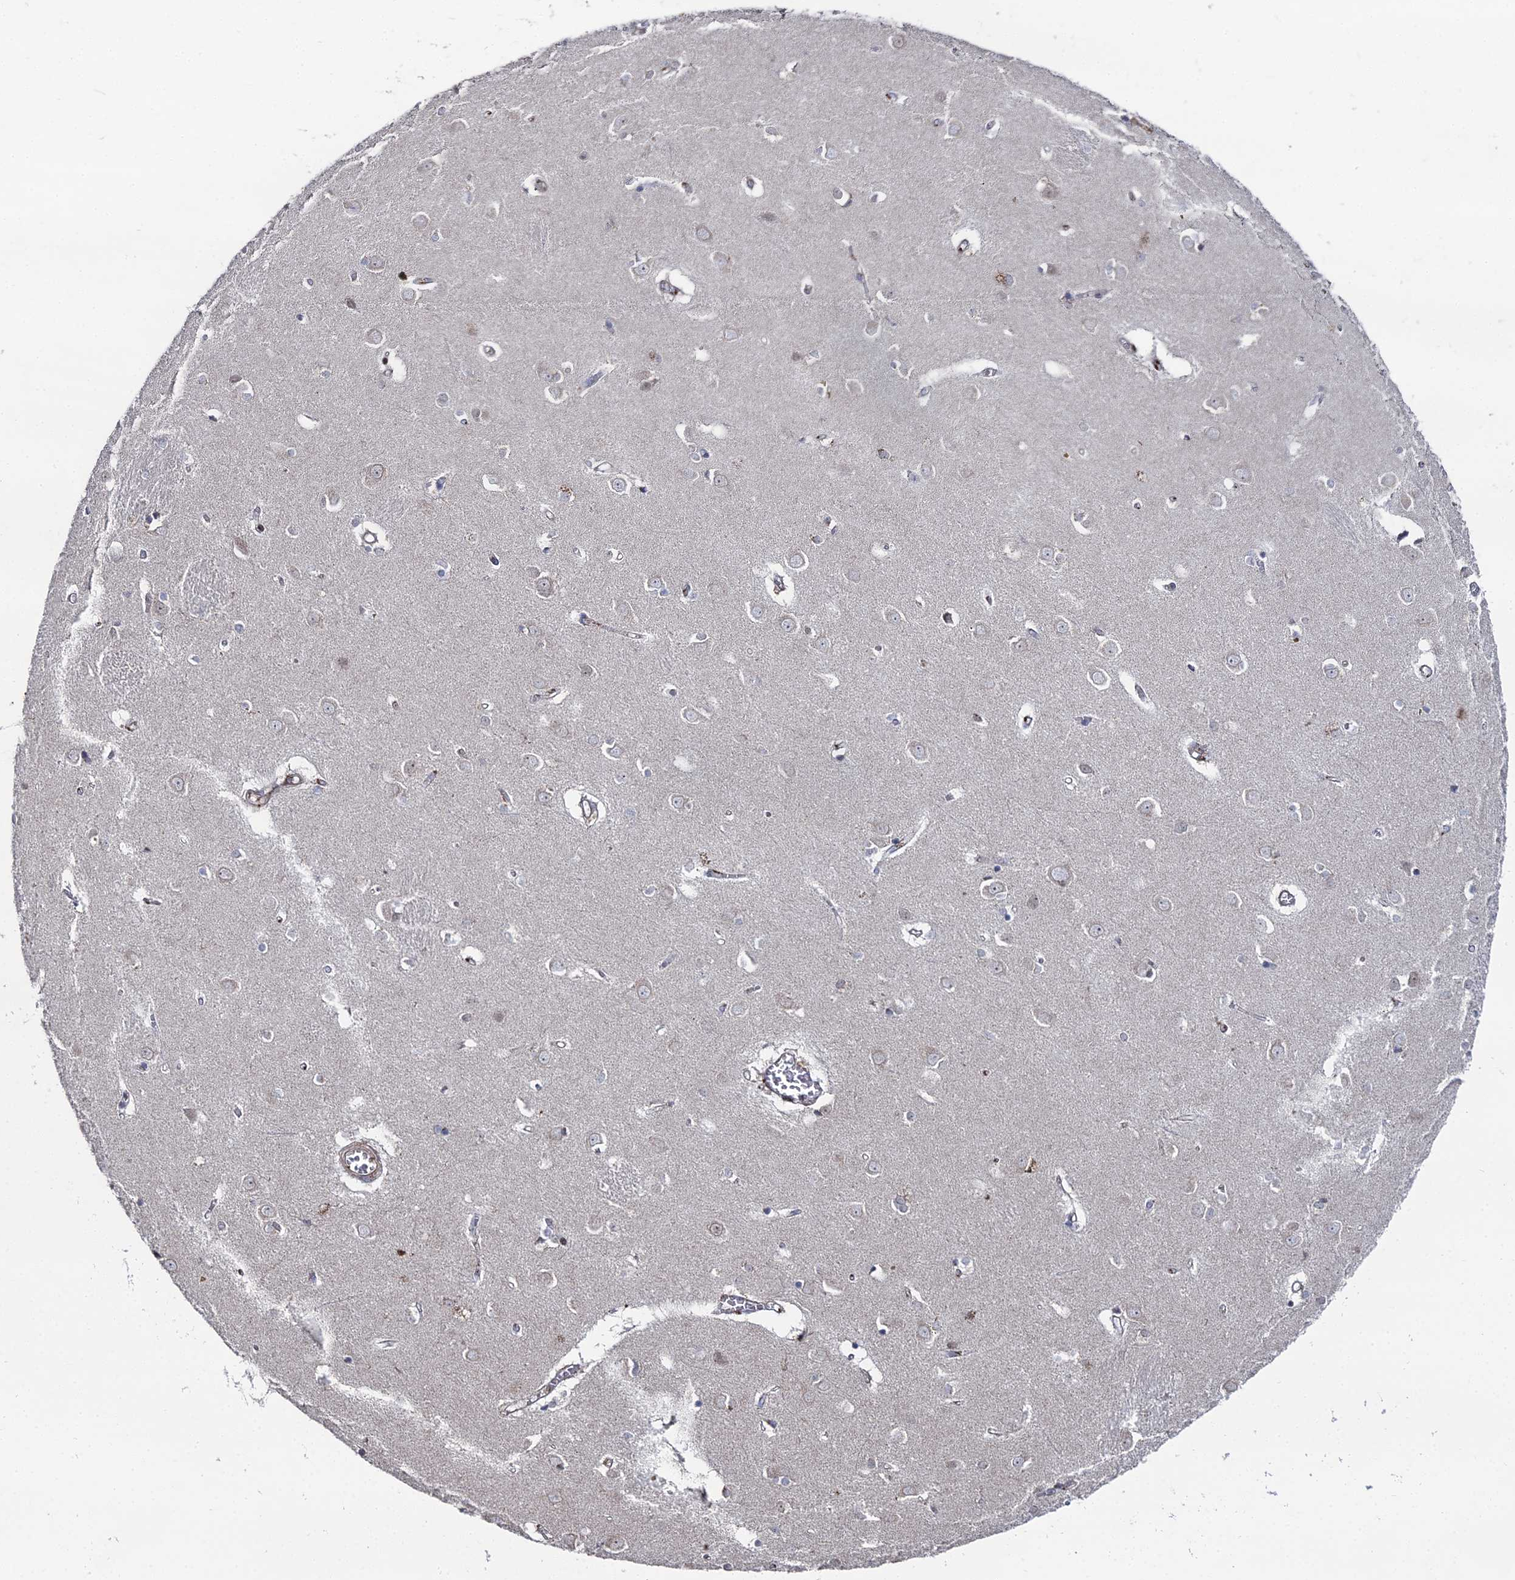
{"staining": {"intensity": "negative", "quantity": "none", "location": "none"}, "tissue": "caudate", "cell_type": "Glial cells", "image_type": "normal", "snomed": [{"axis": "morphology", "description": "Normal tissue, NOS"}, {"axis": "topography", "description": "Lateral ventricle wall"}], "caption": "High magnification brightfield microscopy of benign caudate stained with DAB (brown) and counterstained with hematoxylin (blue): glial cells show no significant expression.", "gene": "SGMS1", "patient": {"sex": "male", "age": 37}}